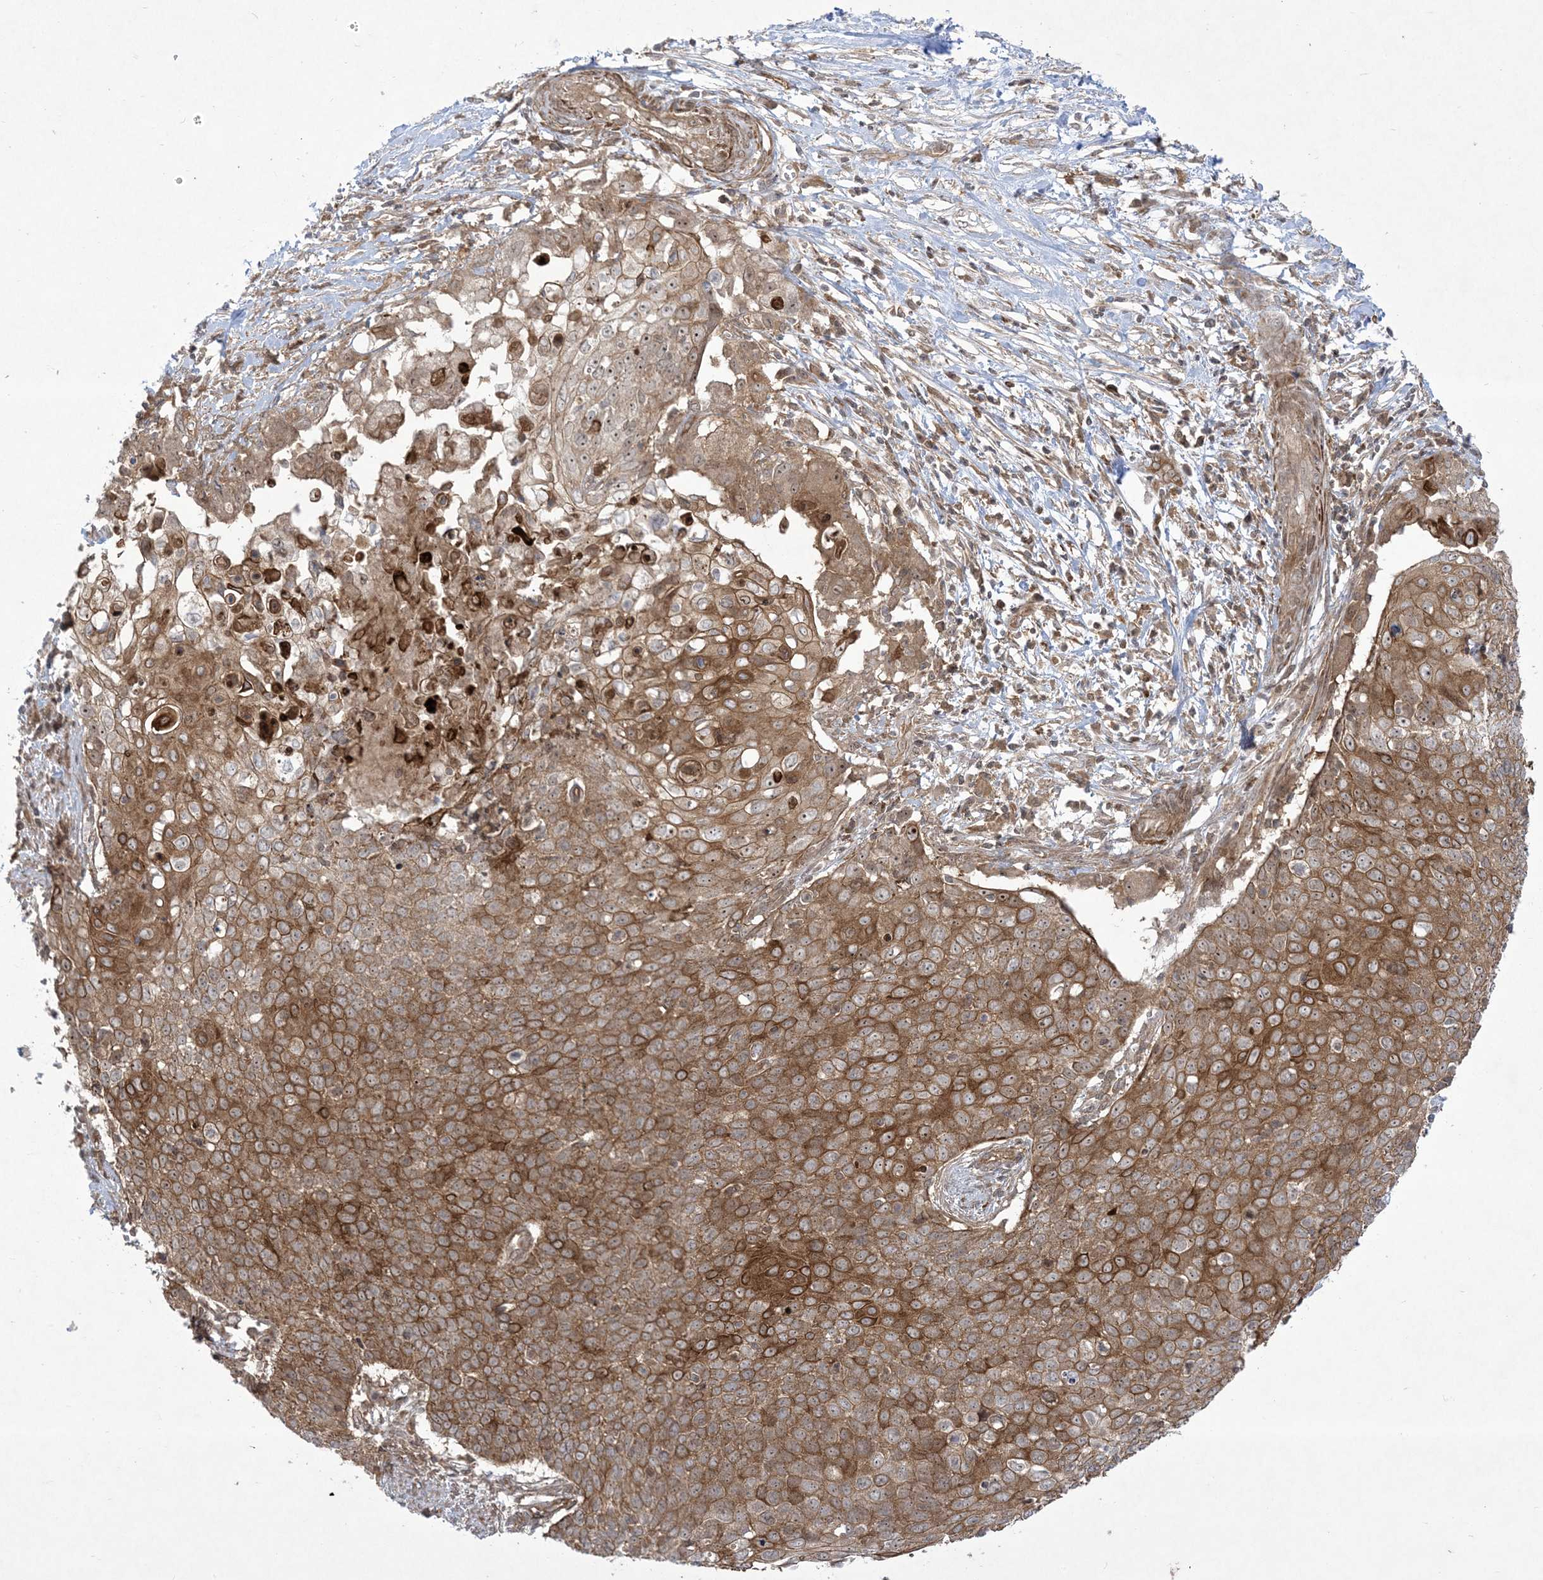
{"staining": {"intensity": "moderate", "quantity": ">75%", "location": "cytoplasmic/membranous,nuclear"}, "tissue": "cervical cancer", "cell_type": "Tumor cells", "image_type": "cancer", "snomed": [{"axis": "morphology", "description": "Squamous cell carcinoma, NOS"}, {"axis": "topography", "description": "Cervix"}], "caption": "Immunohistochemical staining of human cervical cancer (squamous cell carcinoma) demonstrates moderate cytoplasmic/membranous and nuclear protein positivity in approximately >75% of tumor cells.", "gene": "SOGA3", "patient": {"sex": "female", "age": 39}}